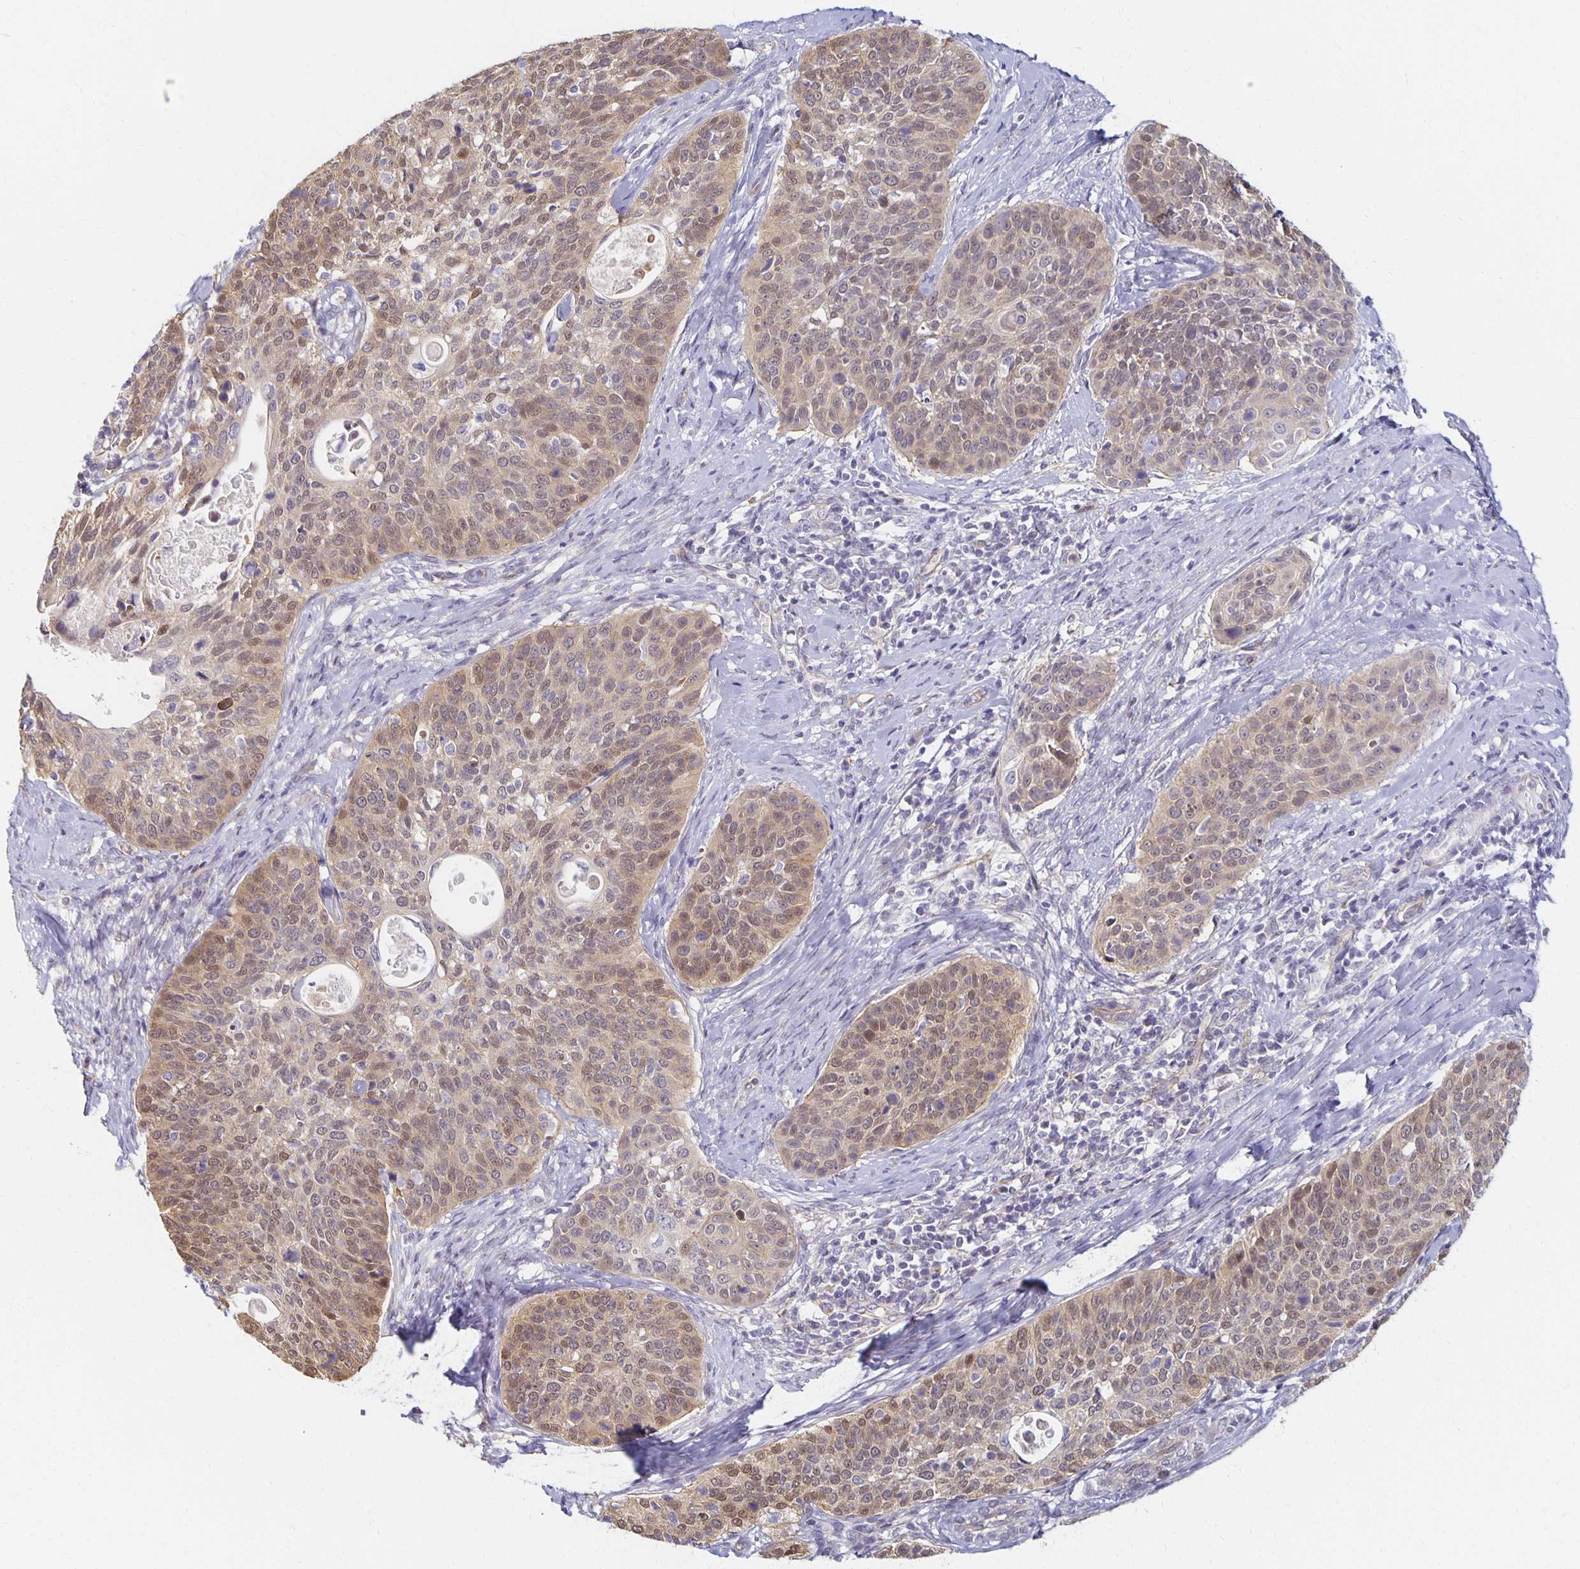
{"staining": {"intensity": "moderate", "quantity": "25%-75%", "location": "nuclear"}, "tissue": "cervical cancer", "cell_type": "Tumor cells", "image_type": "cancer", "snomed": [{"axis": "morphology", "description": "Squamous cell carcinoma, NOS"}, {"axis": "topography", "description": "Cervix"}], "caption": "Protein staining of cervical cancer tissue reveals moderate nuclear expression in approximately 25%-75% of tumor cells. (IHC, brightfield microscopy, high magnification).", "gene": "SORL1", "patient": {"sex": "female", "age": 69}}